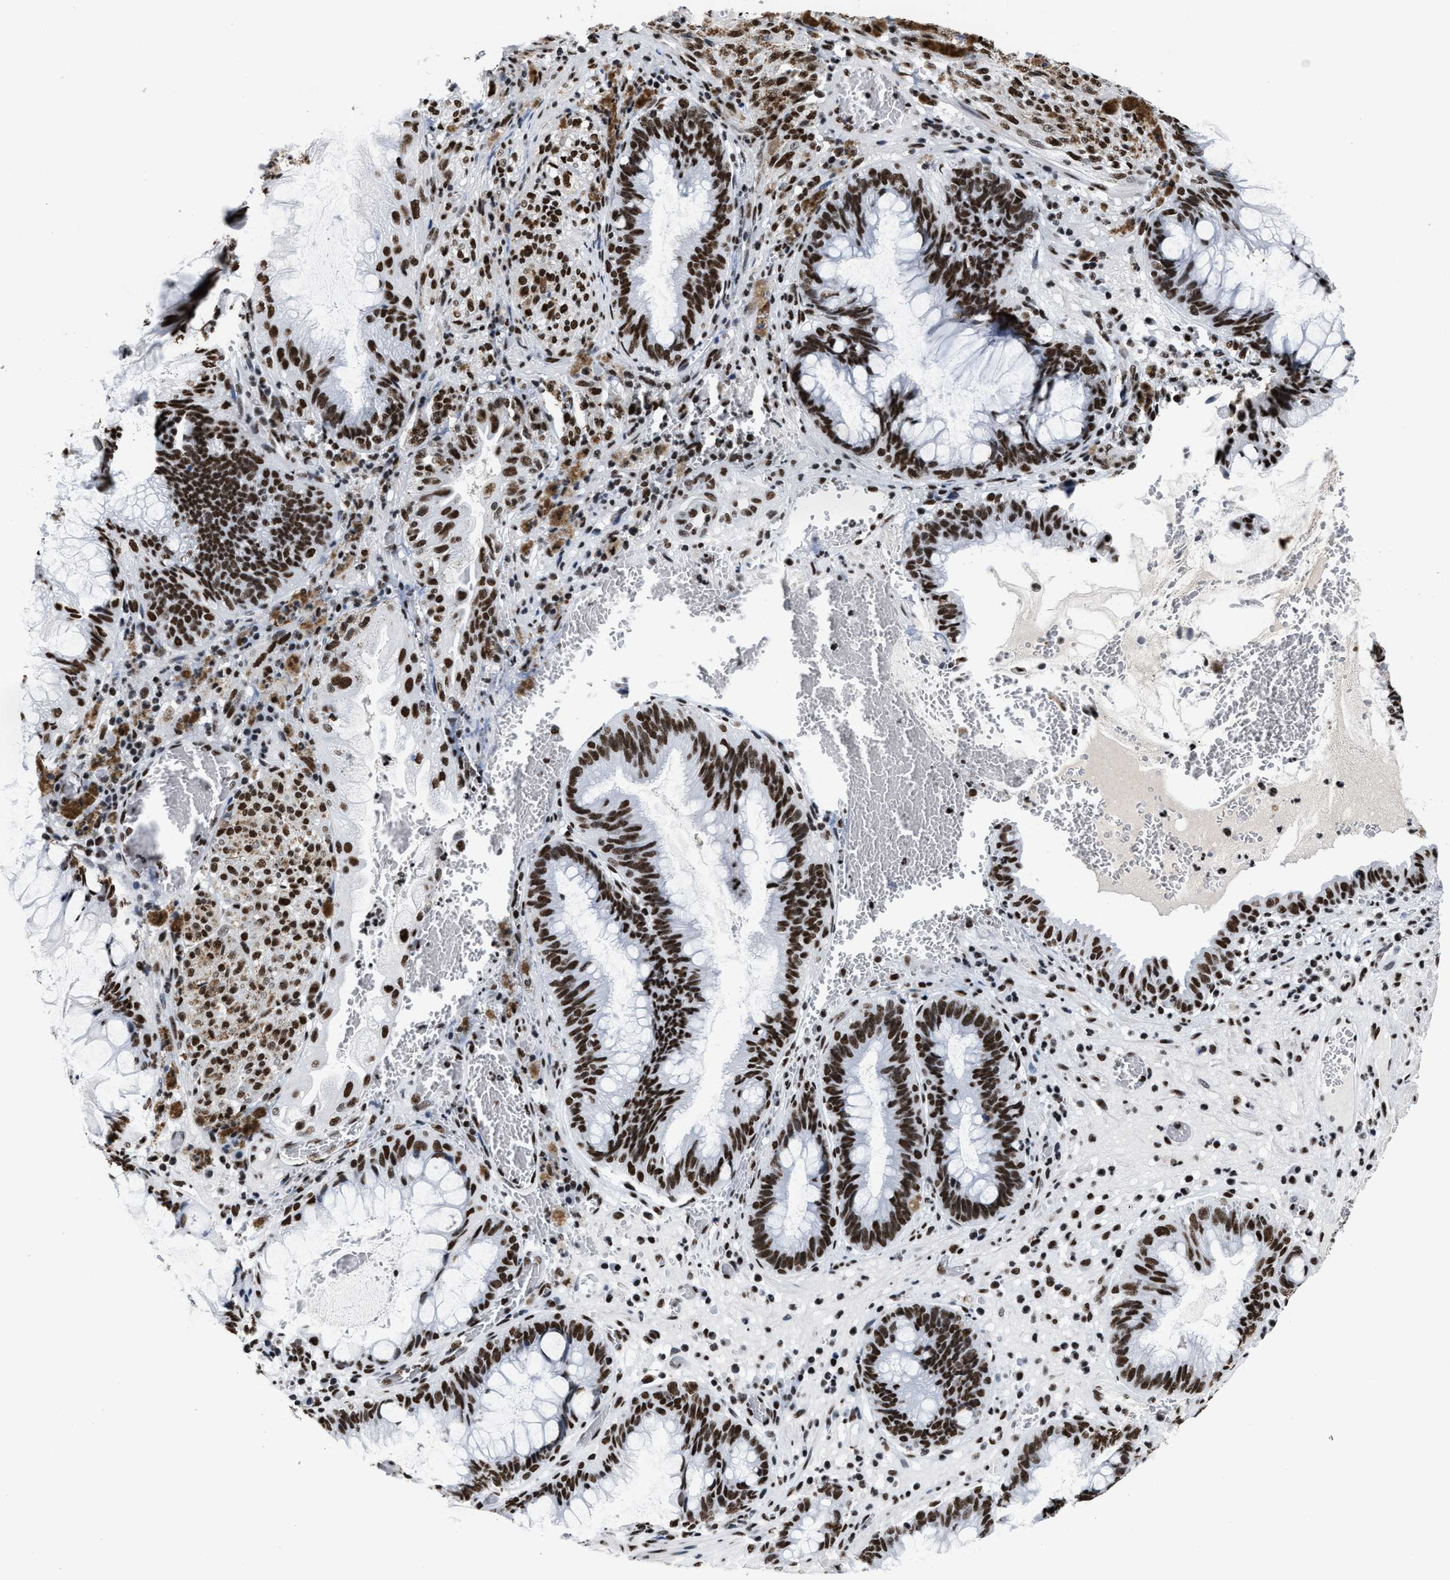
{"staining": {"intensity": "strong", "quantity": ">75%", "location": "nuclear"}, "tissue": "melanoma", "cell_type": "Tumor cells", "image_type": "cancer", "snomed": [{"axis": "morphology", "description": "Malignant melanoma, NOS"}, {"axis": "topography", "description": "Rectum"}], "caption": "A brown stain highlights strong nuclear expression of a protein in human malignant melanoma tumor cells.", "gene": "SMARCC2", "patient": {"sex": "female", "age": 81}}